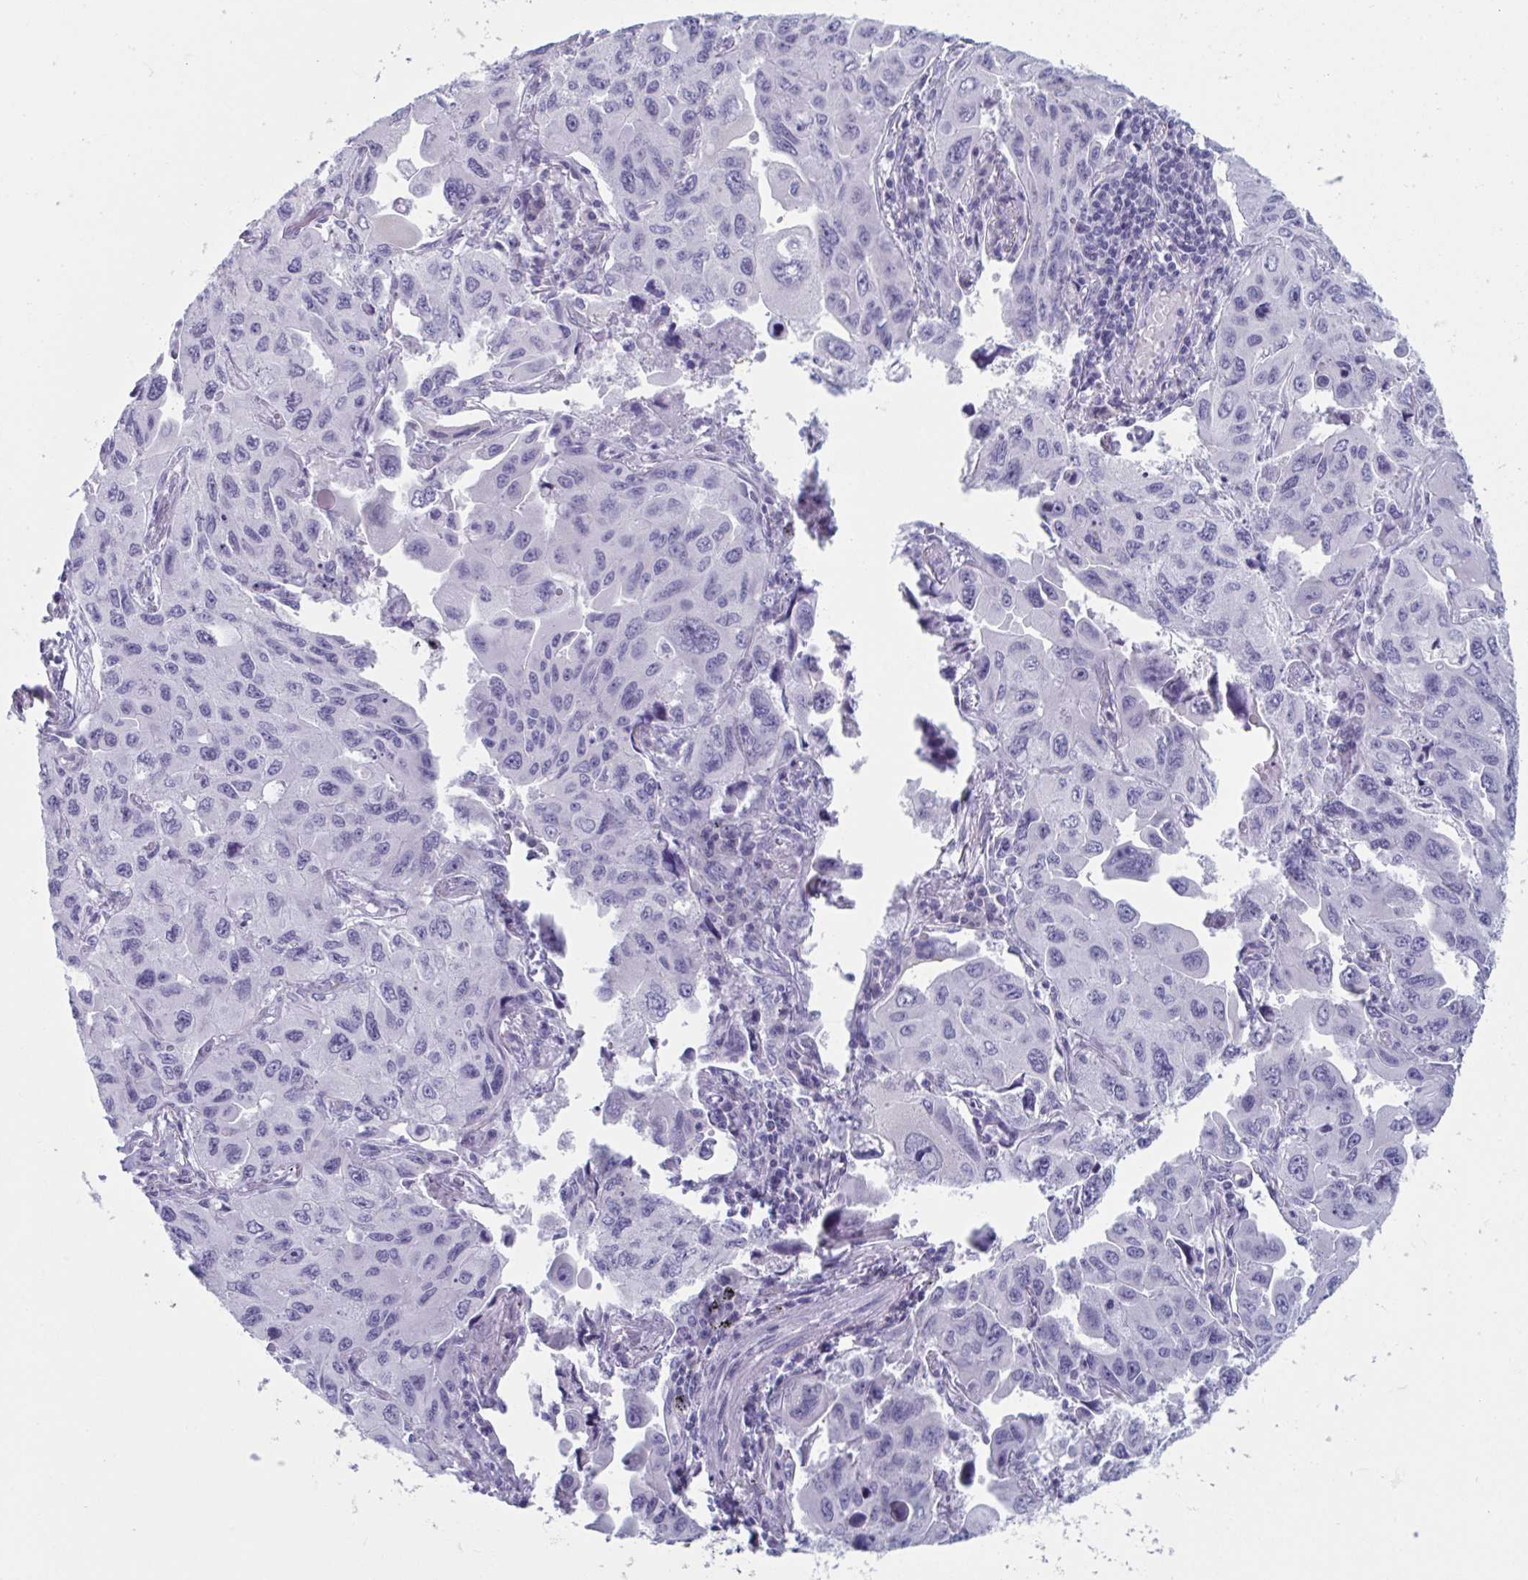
{"staining": {"intensity": "negative", "quantity": "none", "location": "none"}, "tissue": "lung cancer", "cell_type": "Tumor cells", "image_type": "cancer", "snomed": [{"axis": "morphology", "description": "Adenocarcinoma, NOS"}, {"axis": "topography", "description": "Lung"}], "caption": "Tumor cells show no significant protein positivity in adenocarcinoma (lung). Nuclei are stained in blue.", "gene": "HSD11B2", "patient": {"sex": "male", "age": 64}}